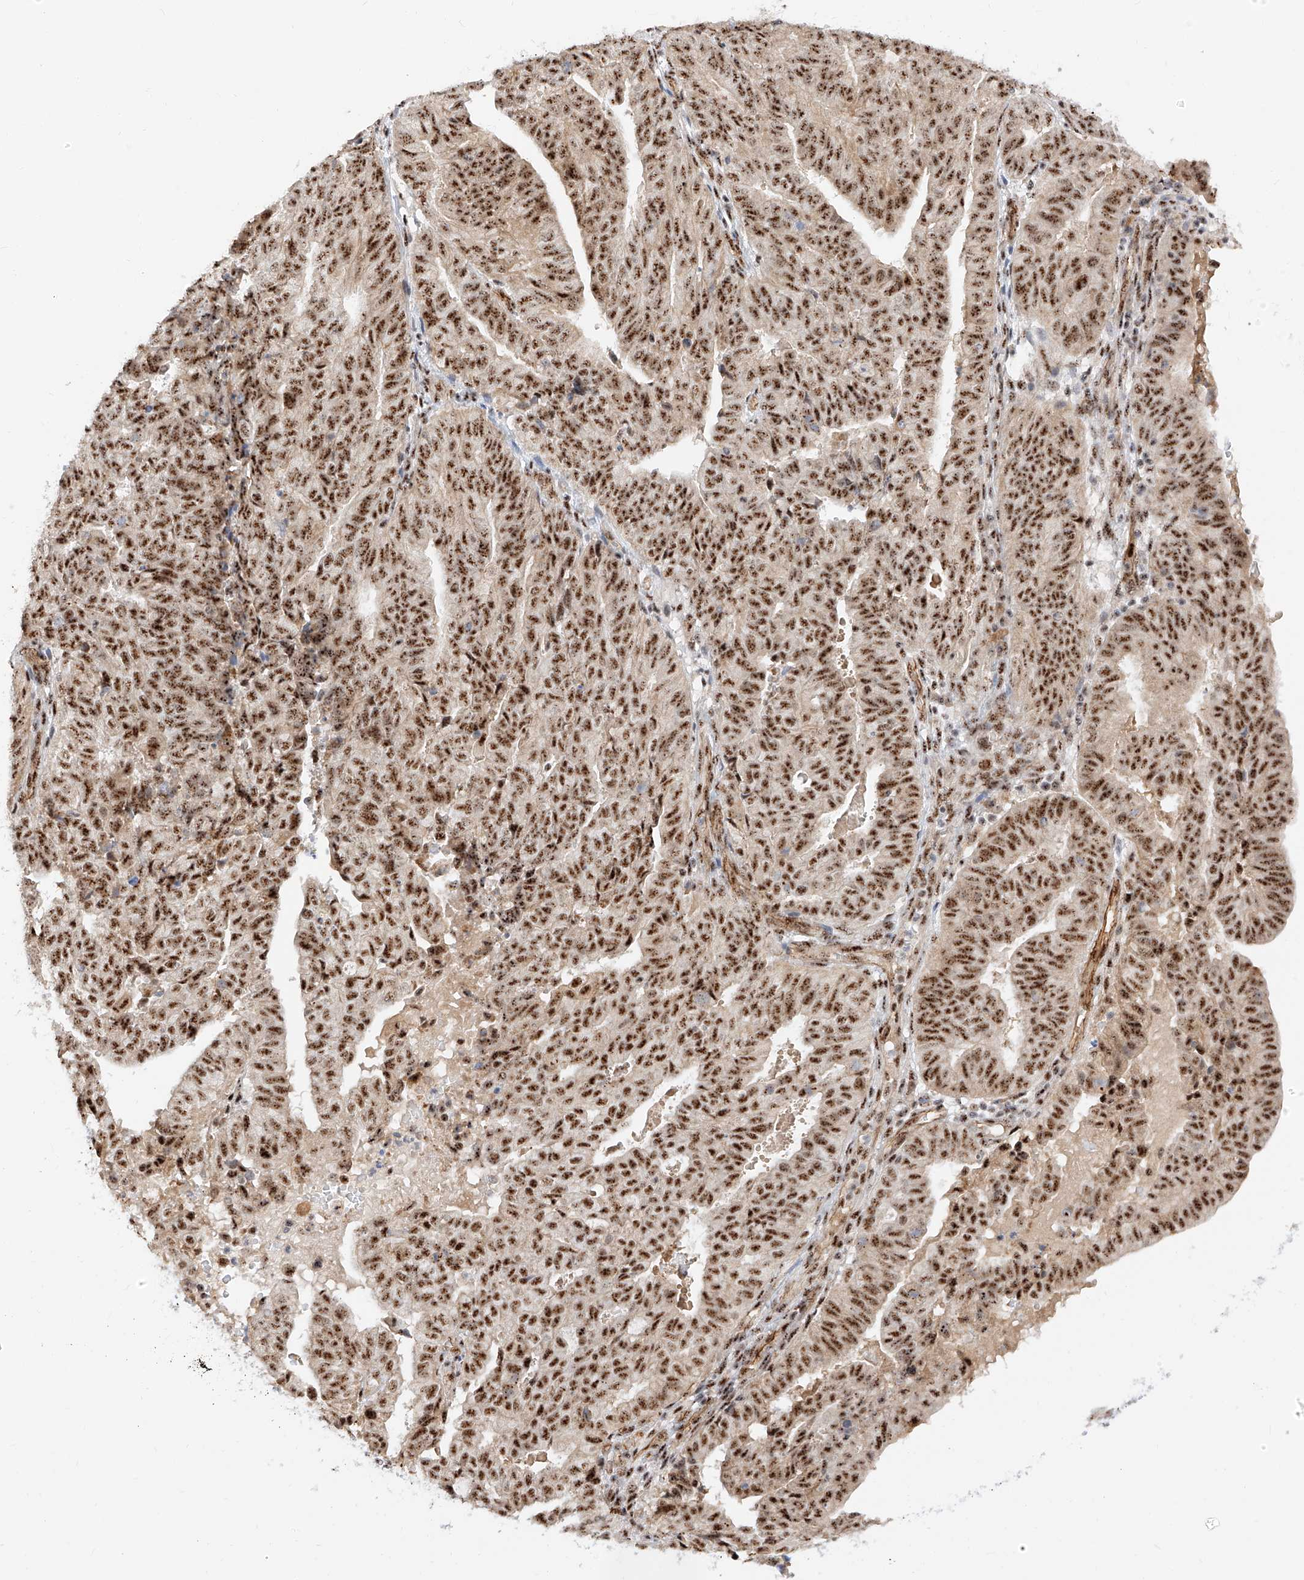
{"staining": {"intensity": "strong", "quantity": ">75%", "location": "nuclear"}, "tissue": "endometrial cancer", "cell_type": "Tumor cells", "image_type": "cancer", "snomed": [{"axis": "morphology", "description": "Adenocarcinoma, NOS"}, {"axis": "topography", "description": "Uterus"}], "caption": "The immunohistochemical stain highlights strong nuclear positivity in tumor cells of endometrial adenocarcinoma tissue.", "gene": "ATXN7L2", "patient": {"sex": "female", "age": 77}}